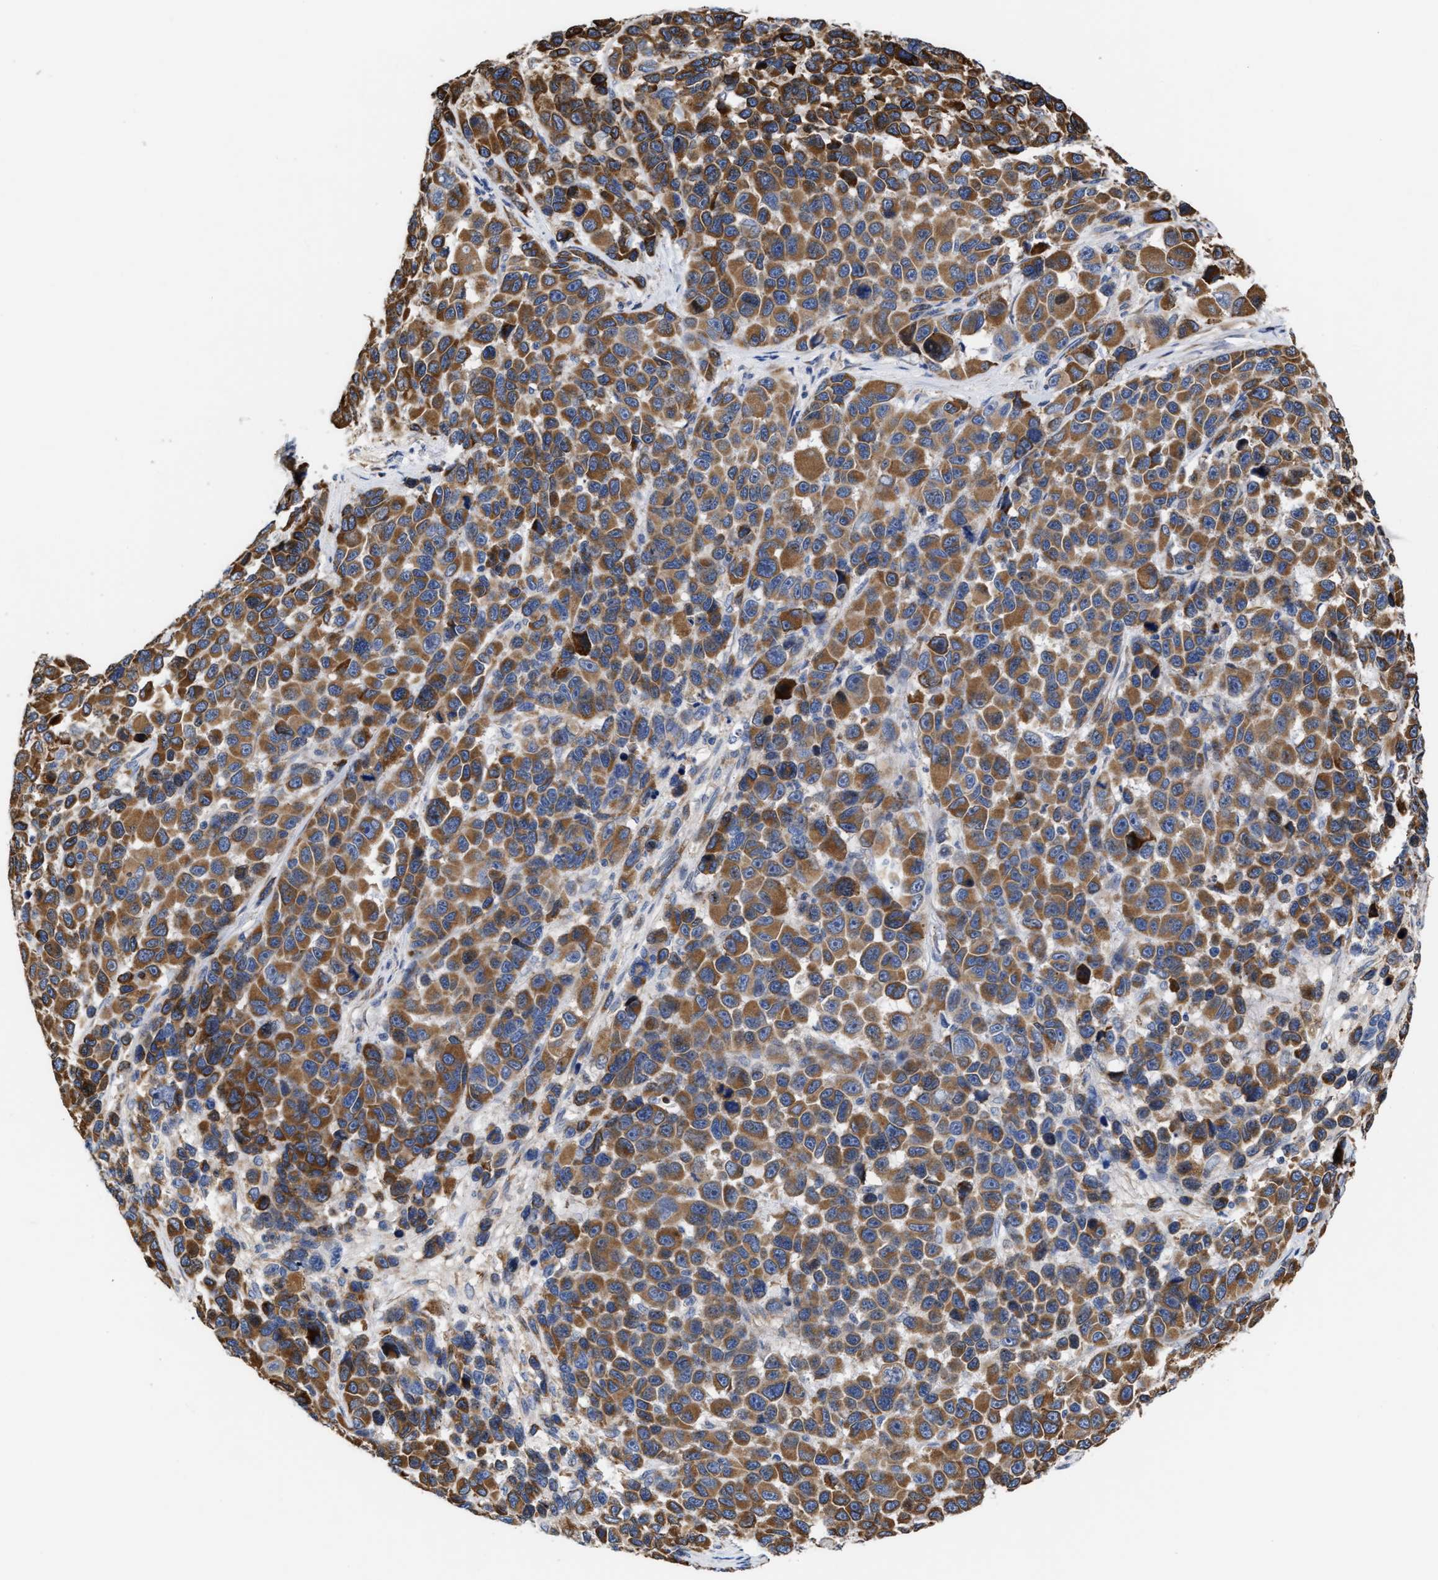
{"staining": {"intensity": "moderate", "quantity": ">75%", "location": "cytoplasmic/membranous"}, "tissue": "melanoma", "cell_type": "Tumor cells", "image_type": "cancer", "snomed": [{"axis": "morphology", "description": "Malignant melanoma, NOS"}, {"axis": "topography", "description": "Skin"}], "caption": "Human melanoma stained with a brown dye reveals moderate cytoplasmic/membranous positive expression in about >75% of tumor cells.", "gene": "MALSU1", "patient": {"sex": "male", "age": 53}}